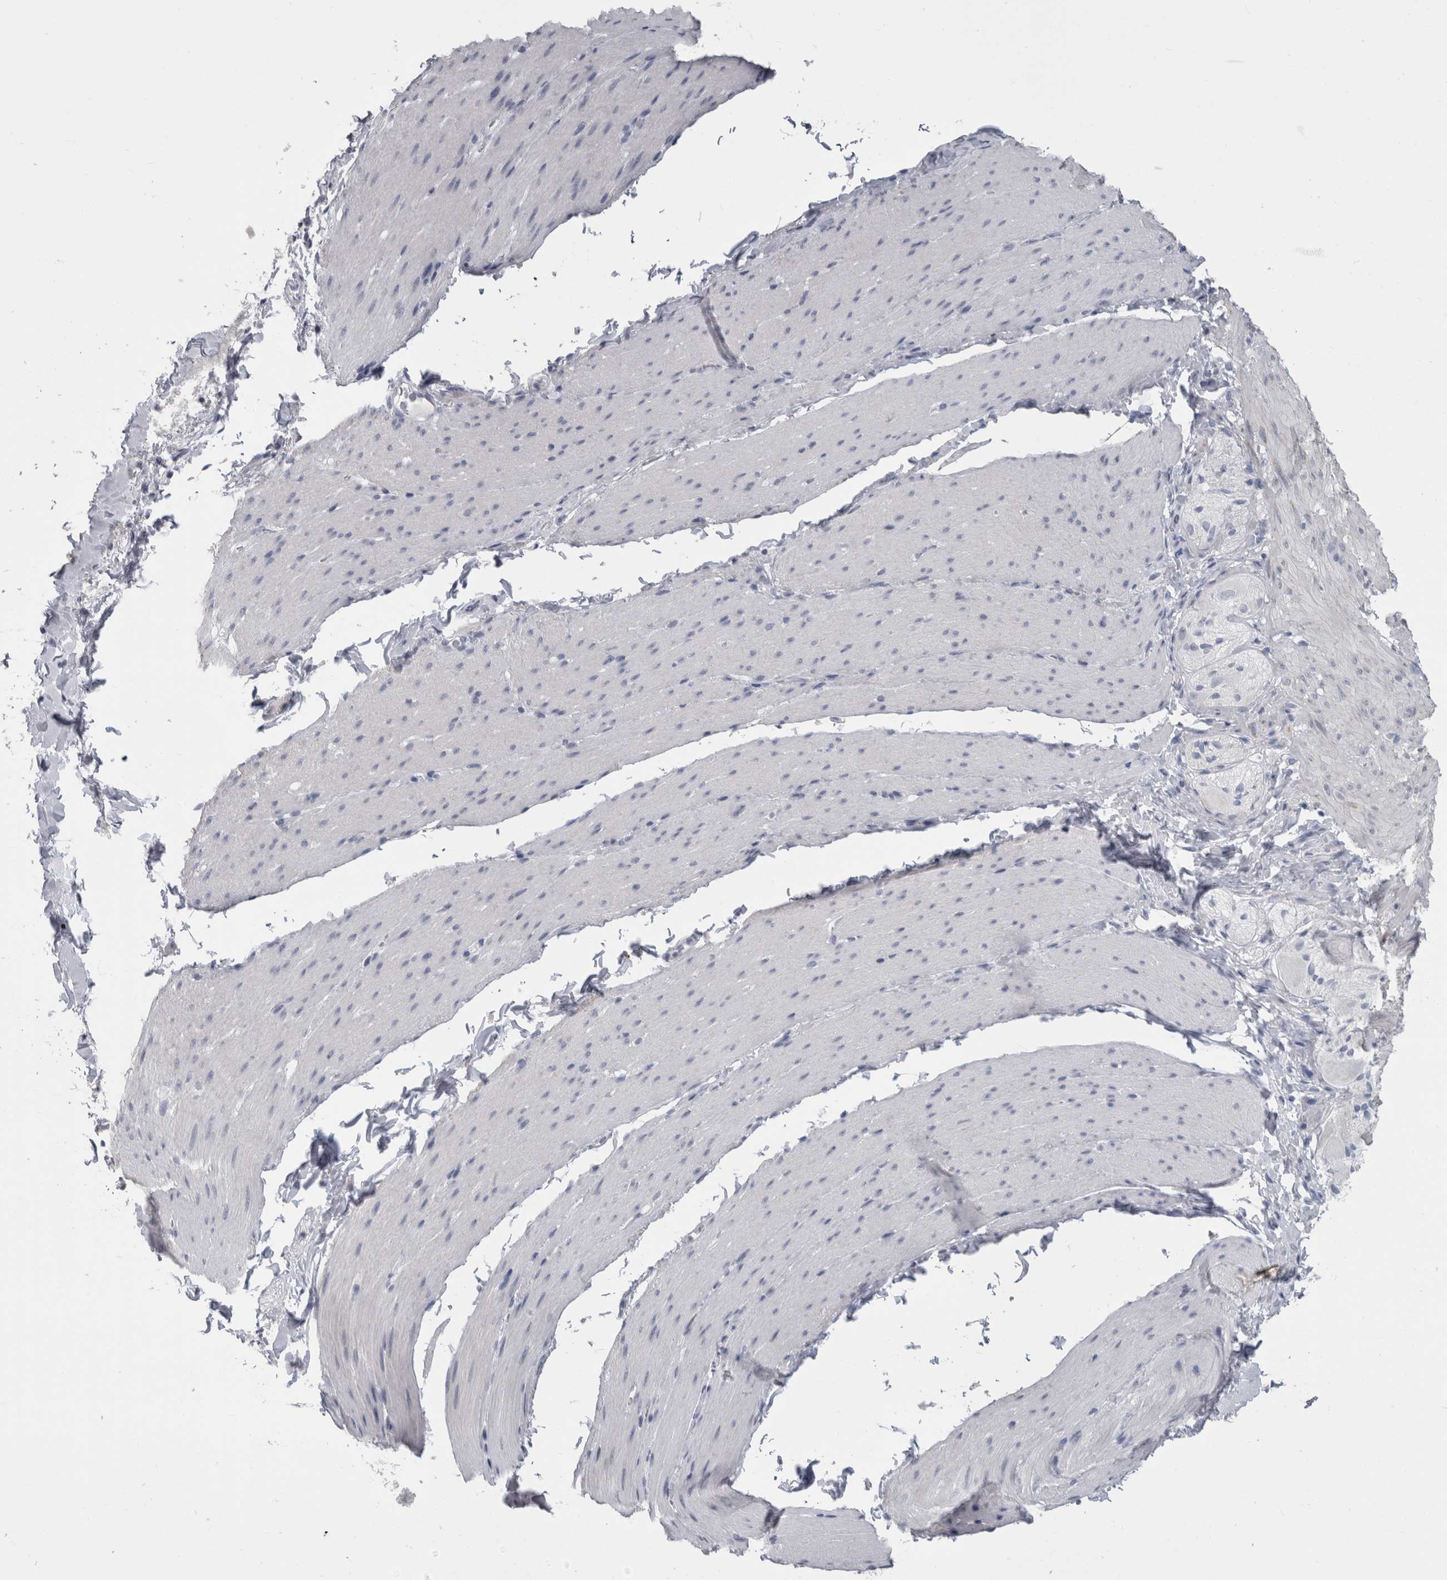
{"staining": {"intensity": "negative", "quantity": "none", "location": "none"}, "tissue": "smooth muscle", "cell_type": "Smooth muscle cells", "image_type": "normal", "snomed": [{"axis": "morphology", "description": "Normal tissue, NOS"}, {"axis": "topography", "description": "Smooth muscle"}, {"axis": "topography", "description": "Small intestine"}], "caption": "This micrograph is of unremarkable smooth muscle stained with immunohistochemistry to label a protein in brown with the nuclei are counter-stained blue. There is no positivity in smooth muscle cells.", "gene": "MSMB", "patient": {"sex": "female", "age": 84}}